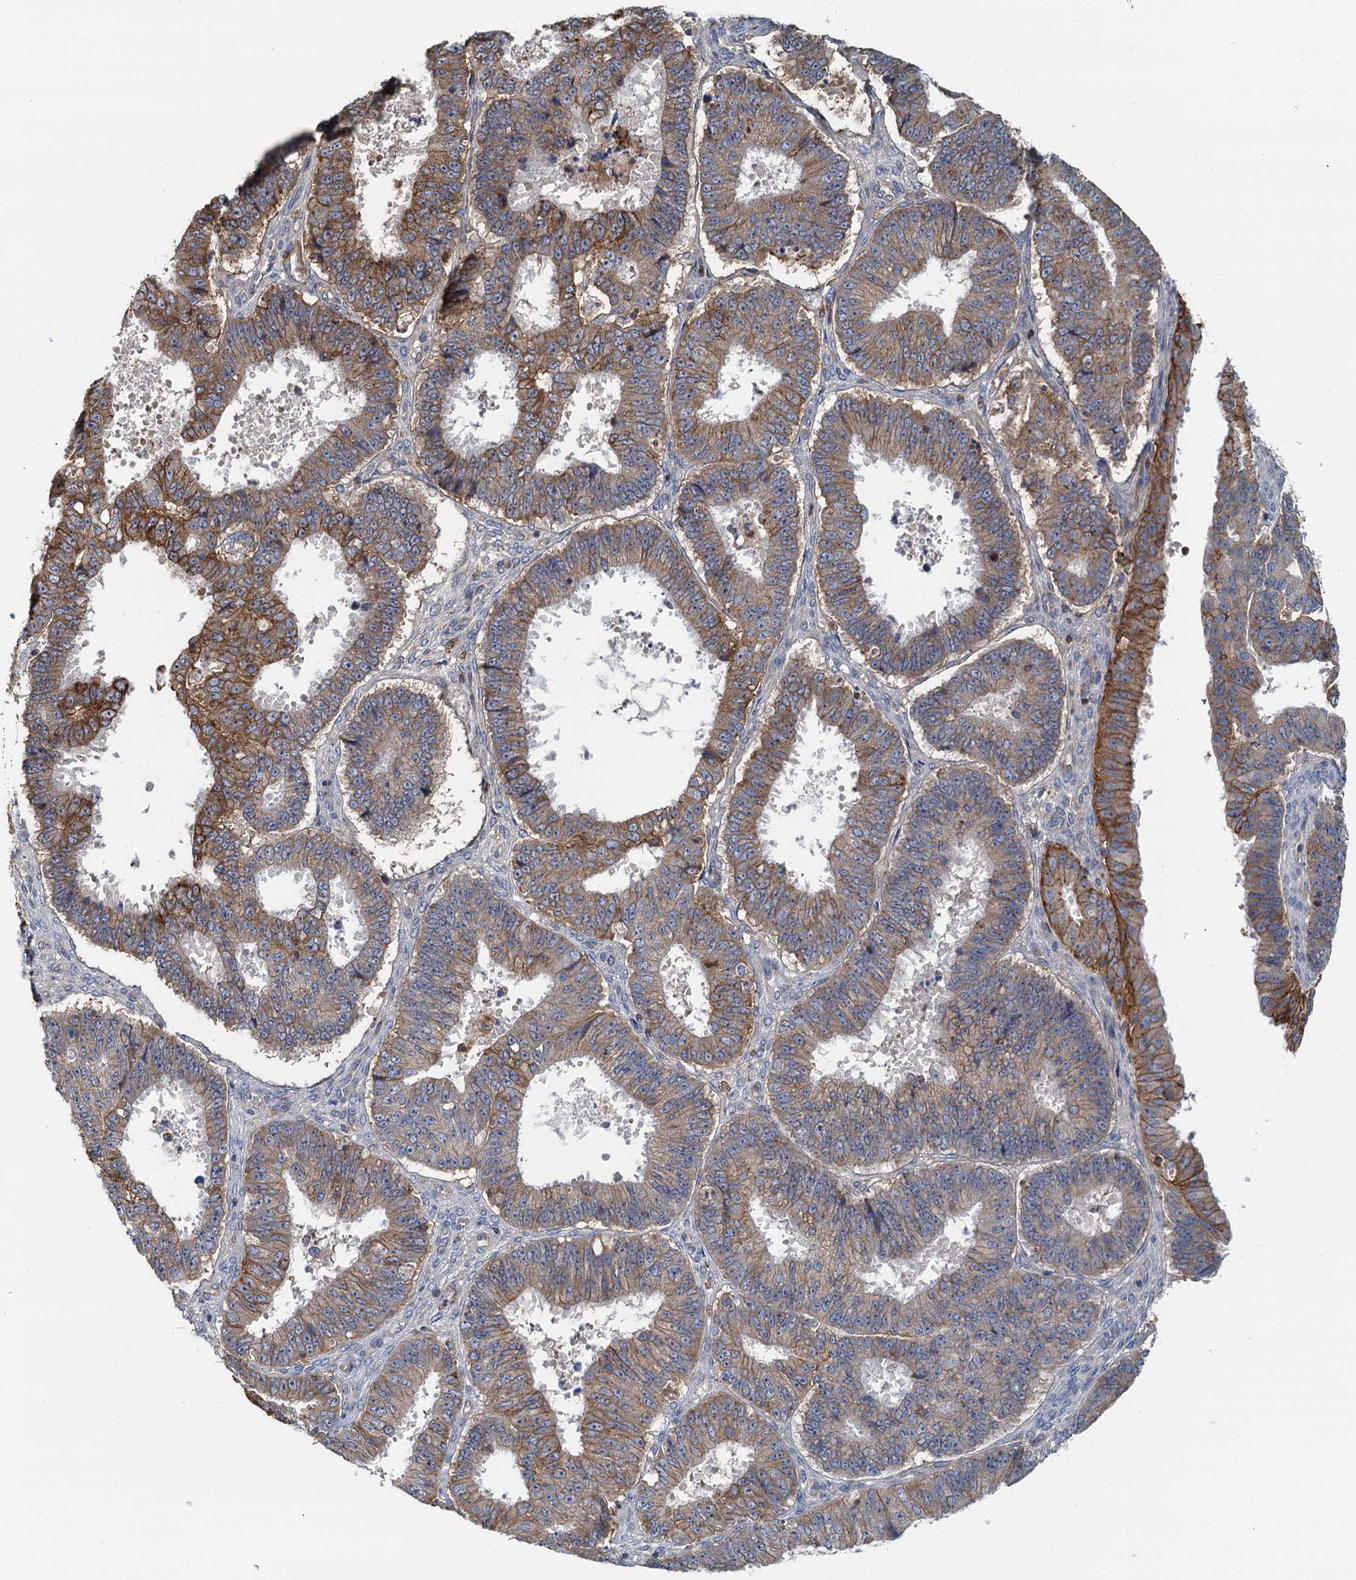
{"staining": {"intensity": "moderate", "quantity": ">75%", "location": "cytoplasmic/membranous"}, "tissue": "ovarian cancer", "cell_type": "Tumor cells", "image_type": "cancer", "snomed": [{"axis": "morphology", "description": "Carcinoma, endometroid"}, {"axis": "topography", "description": "Appendix"}, {"axis": "topography", "description": "Ovary"}], "caption": "Immunohistochemistry (IHC) photomicrograph of ovarian endometroid carcinoma stained for a protein (brown), which reveals medium levels of moderate cytoplasmic/membranous staining in about >75% of tumor cells.", "gene": "LNX2", "patient": {"sex": "female", "age": 42}}